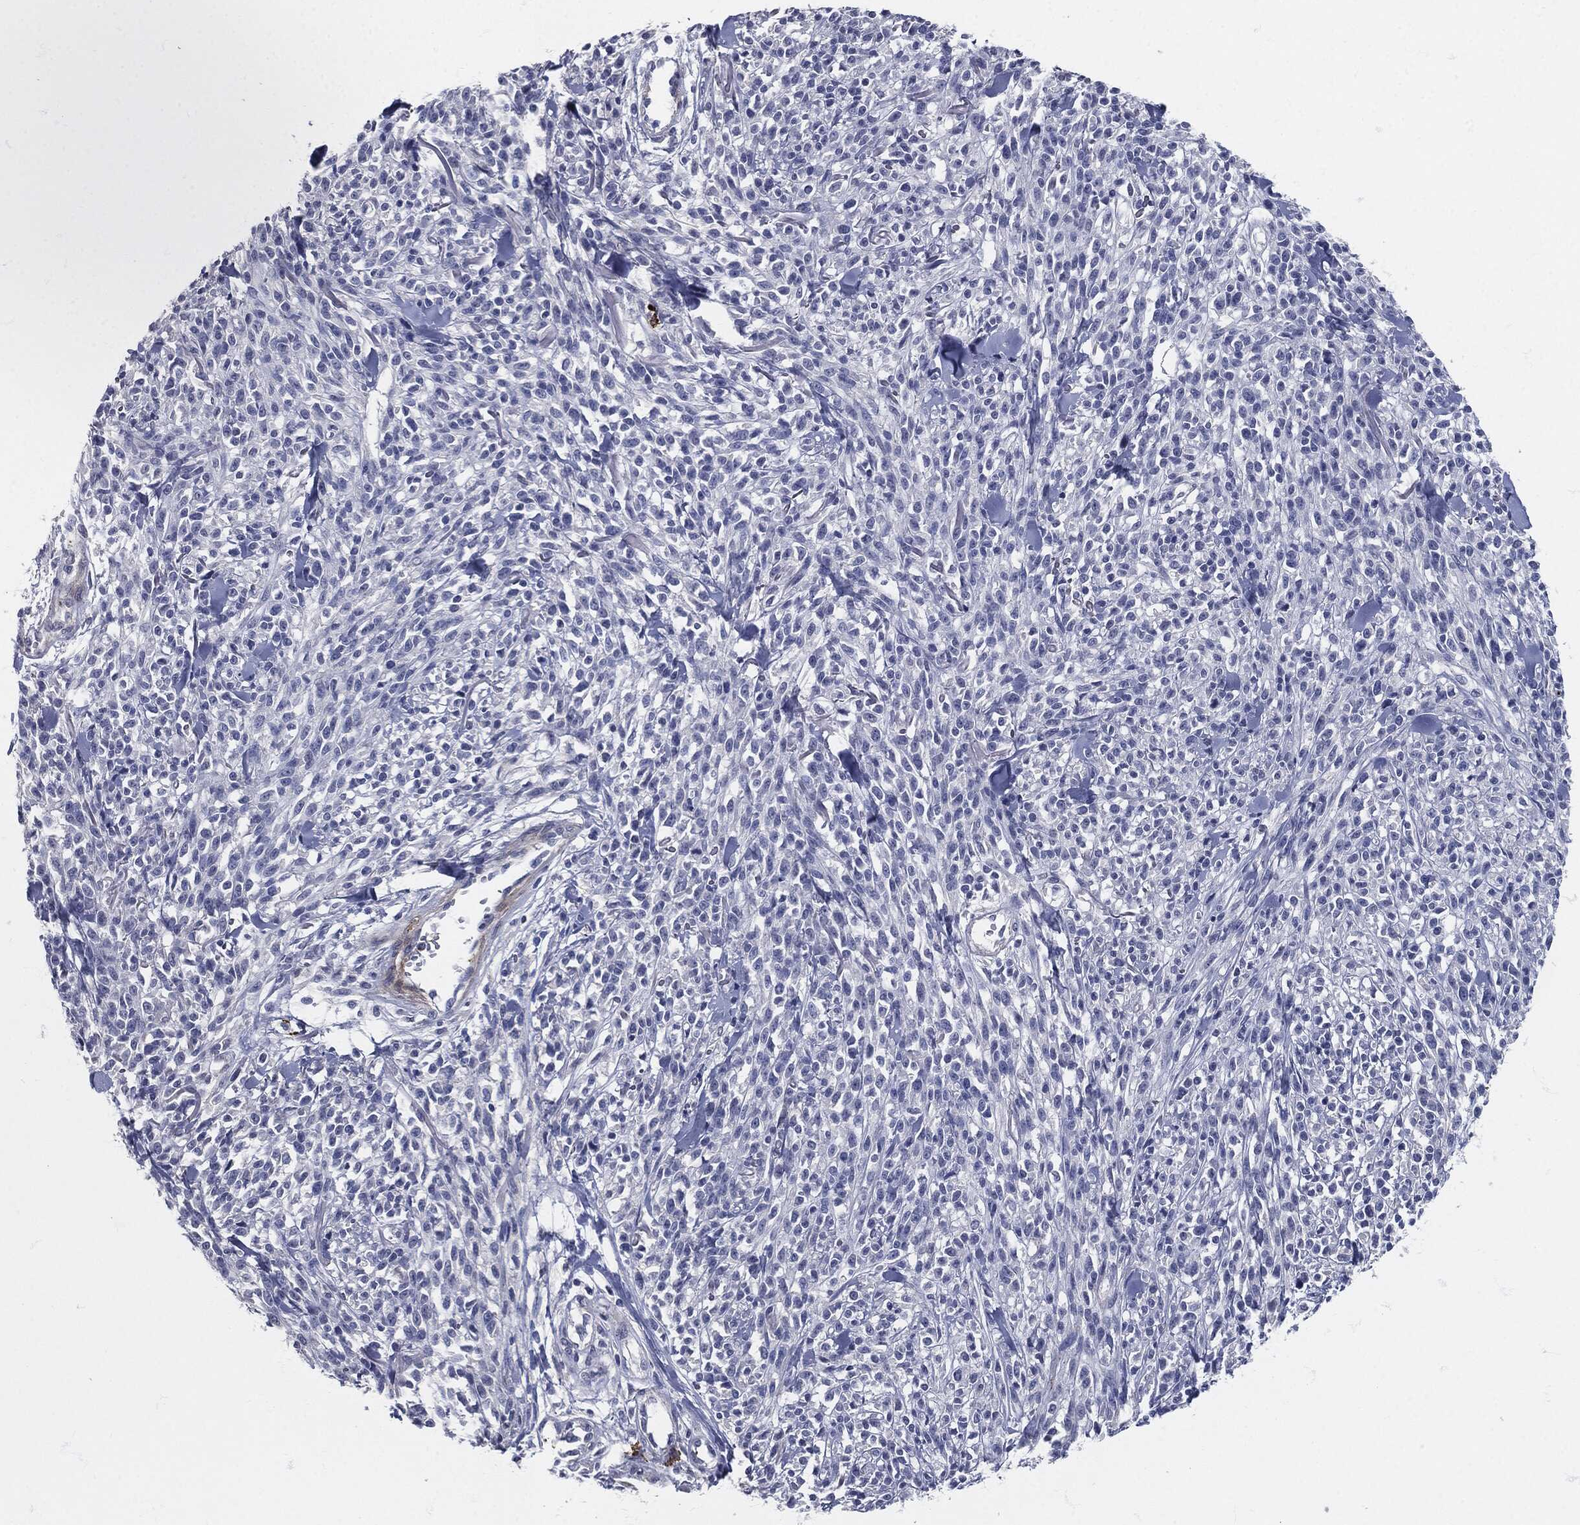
{"staining": {"intensity": "negative", "quantity": "none", "location": "none"}, "tissue": "melanoma", "cell_type": "Tumor cells", "image_type": "cancer", "snomed": [{"axis": "morphology", "description": "Malignant melanoma, NOS"}, {"axis": "topography", "description": "Skin"}, {"axis": "topography", "description": "Skin of trunk"}], "caption": "Micrograph shows no protein expression in tumor cells of melanoma tissue. (Brightfield microscopy of DAB (3,3'-diaminobenzidine) immunohistochemistry (IHC) at high magnification).", "gene": "MPO", "patient": {"sex": "male", "age": 74}}